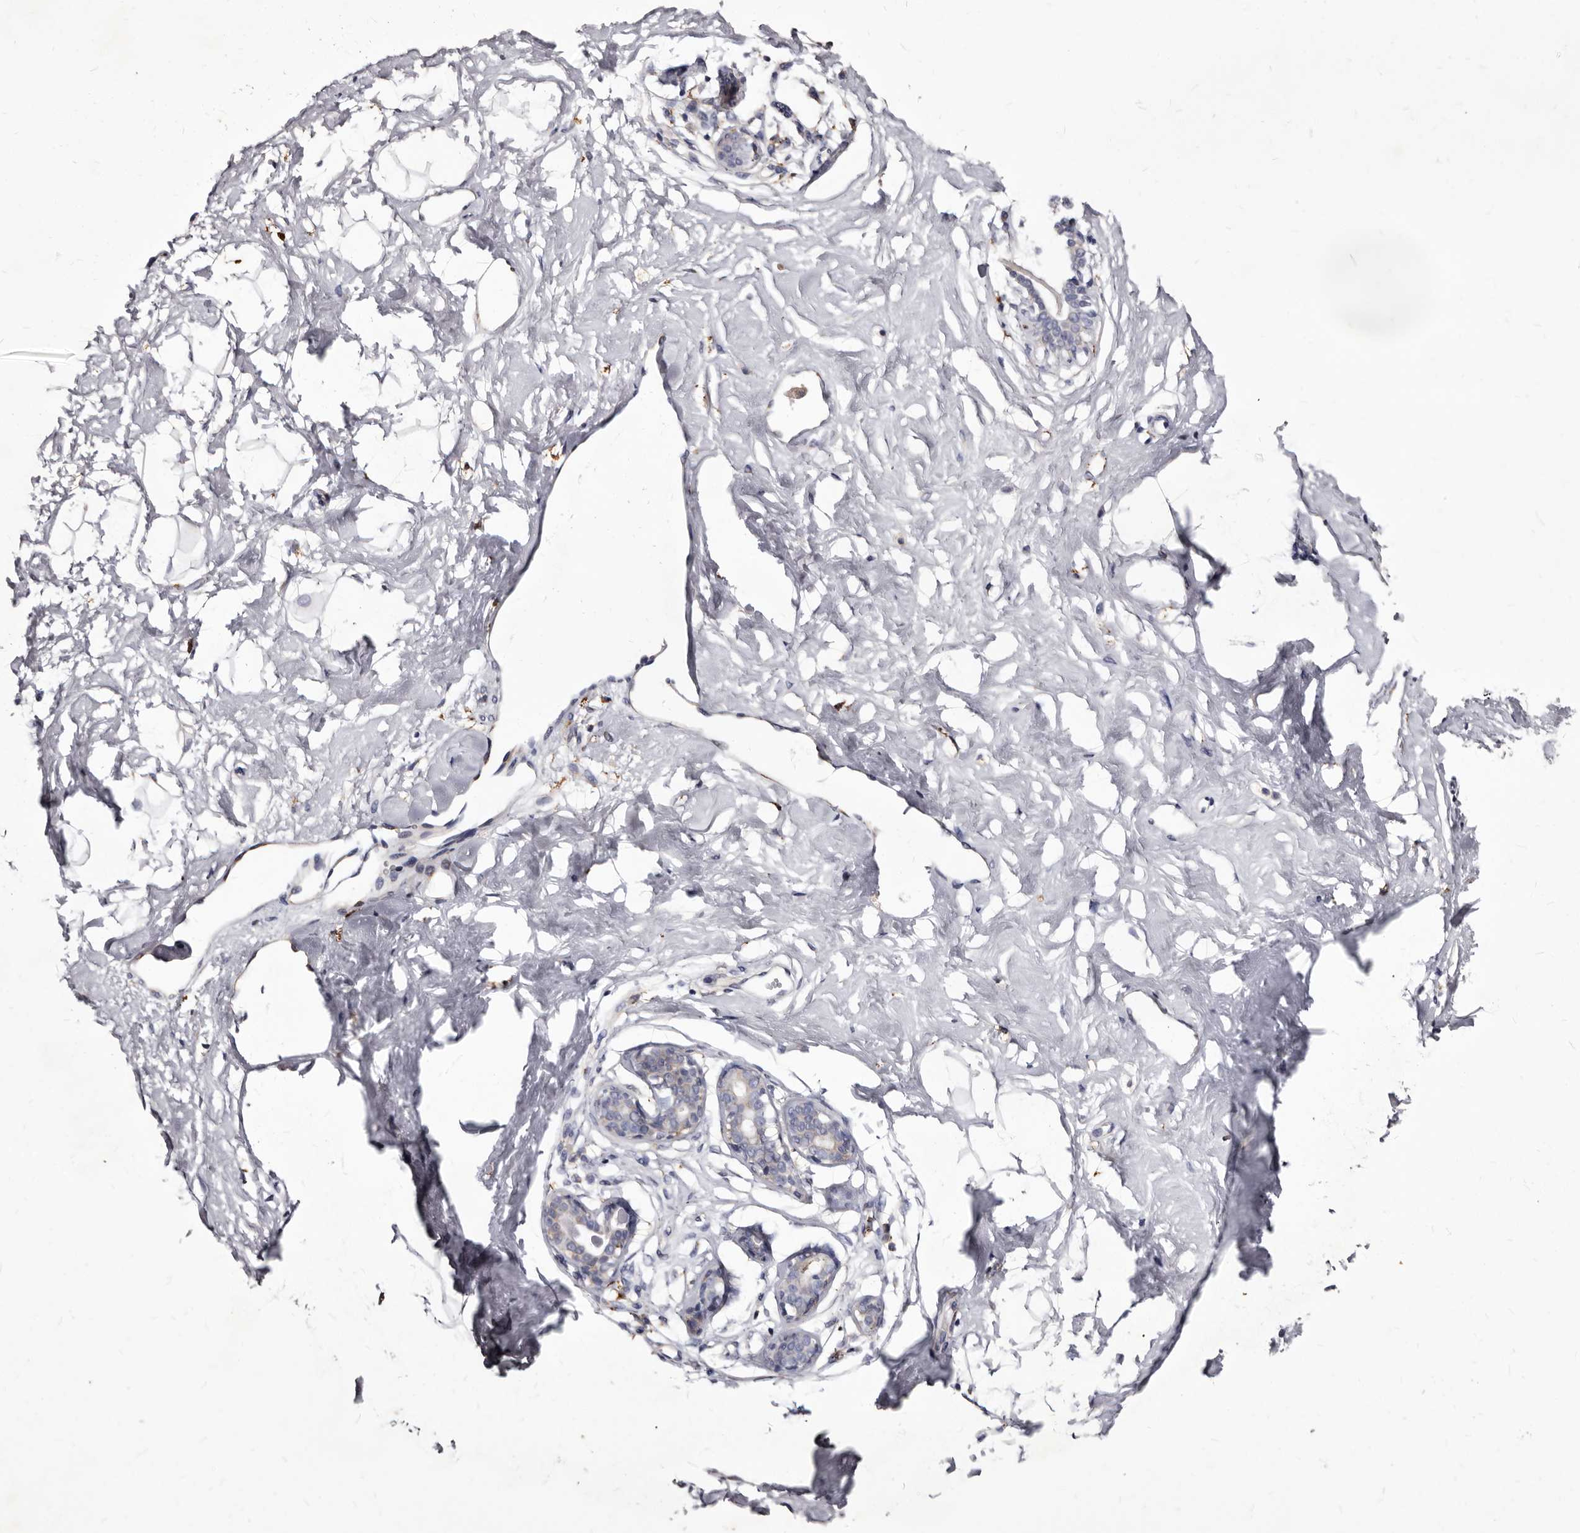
{"staining": {"intensity": "negative", "quantity": "none", "location": "none"}, "tissue": "breast", "cell_type": "Adipocytes", "image_type": "normal", "snomed": [{"axis": "morphology", "description": "Normal tissue, NOS"}, {"axis": "morphology", "description": "Adenoma, NOS"}, {"axis": "topography", "description": "Breast"}], "caption": "The histopathology image shows no staining of adipocytes in unremarkable breast.", "gene": "AUNIP", "patient": {"sex": "female", "age": 23}}